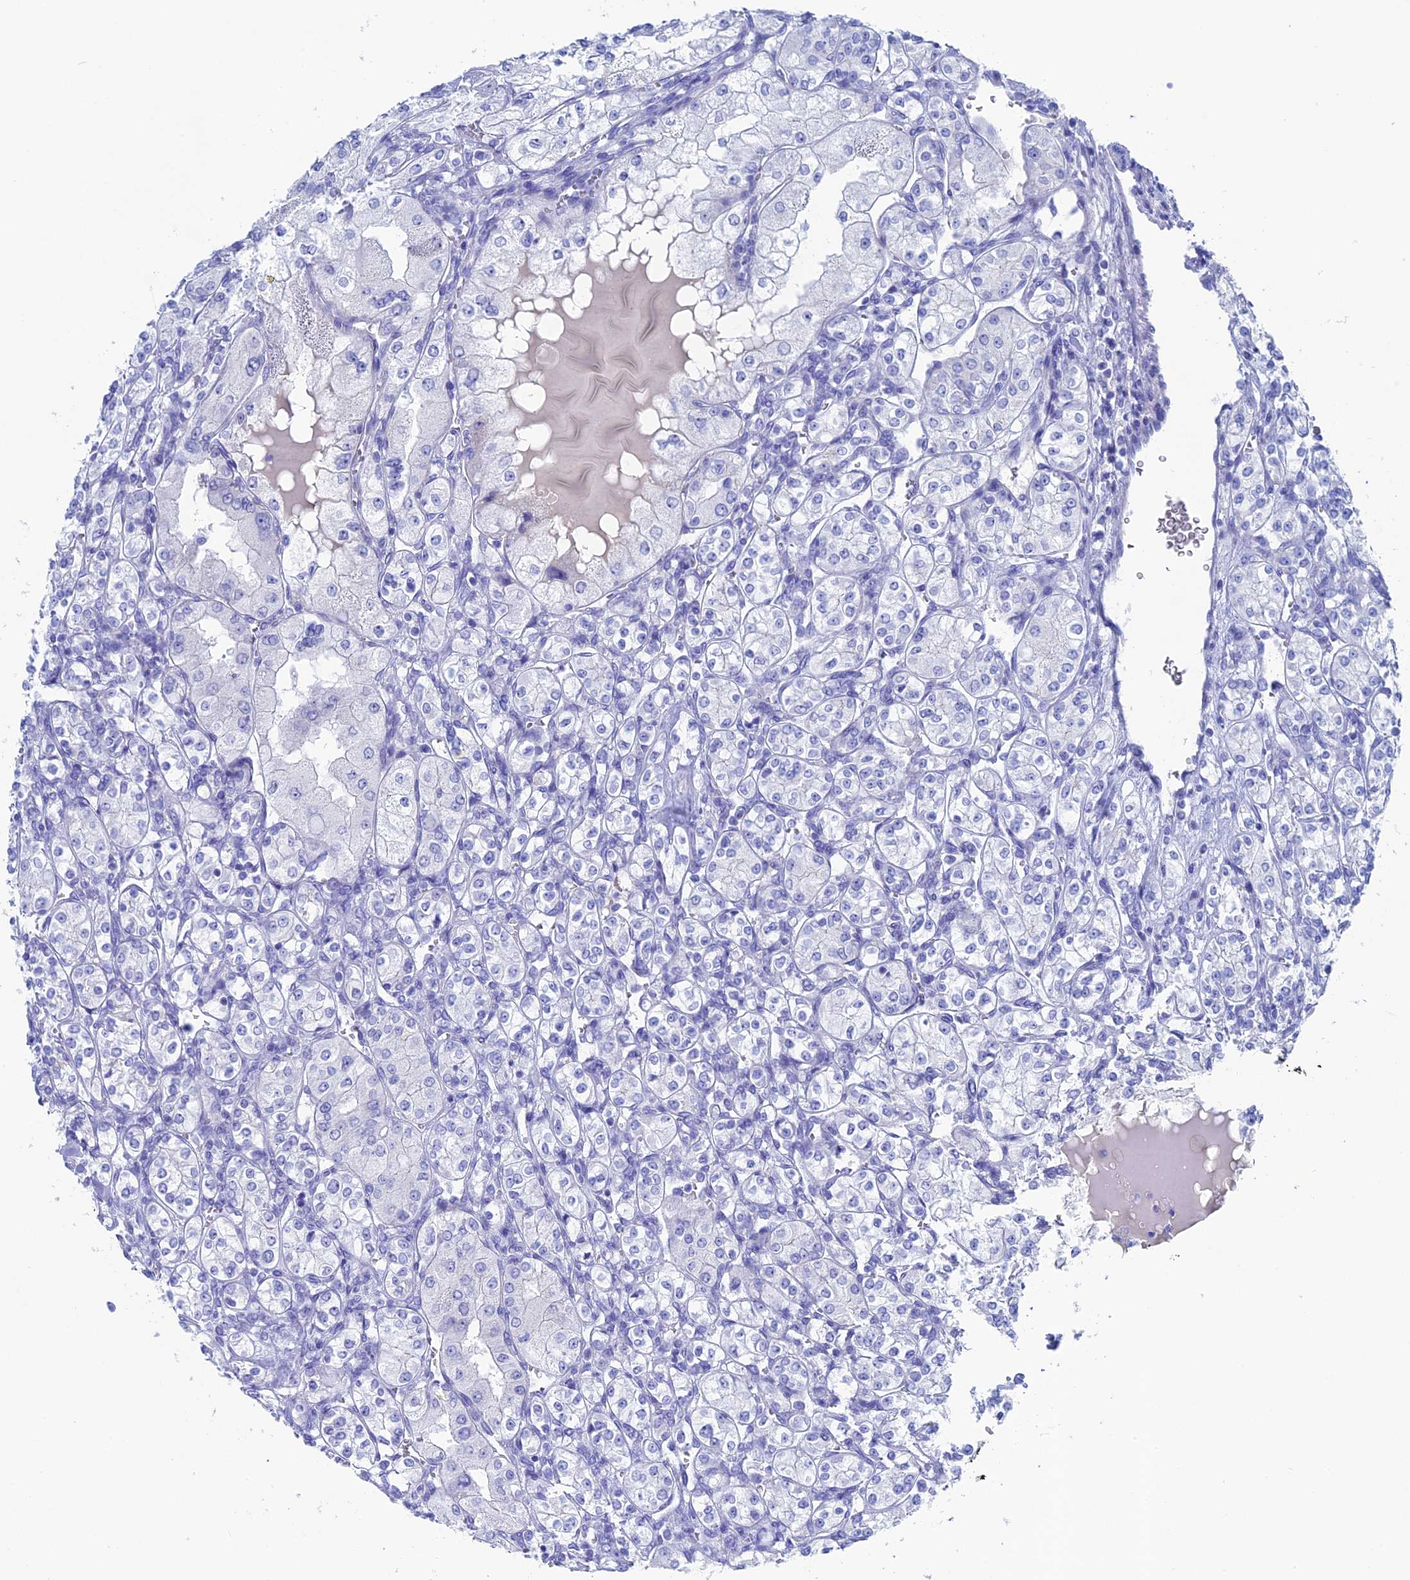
{"staining": {"intensity": "negative", "quantity": "none", "location": "none"}, "tissue": "renal cancer", "cell_type": "Tumor cells", "image_type": "cancer", "snomed": [{"axis": "morphology", "description": "Adenocarcinoma, NOS"}, {"axis": "topography", "description": "Kidney"}], "caption": "The micrograph reveals no staining of tumor cells in renal adenocarcinoma.", "gene": "UNC119", "patient": {"sex": "male", "age": 77}}